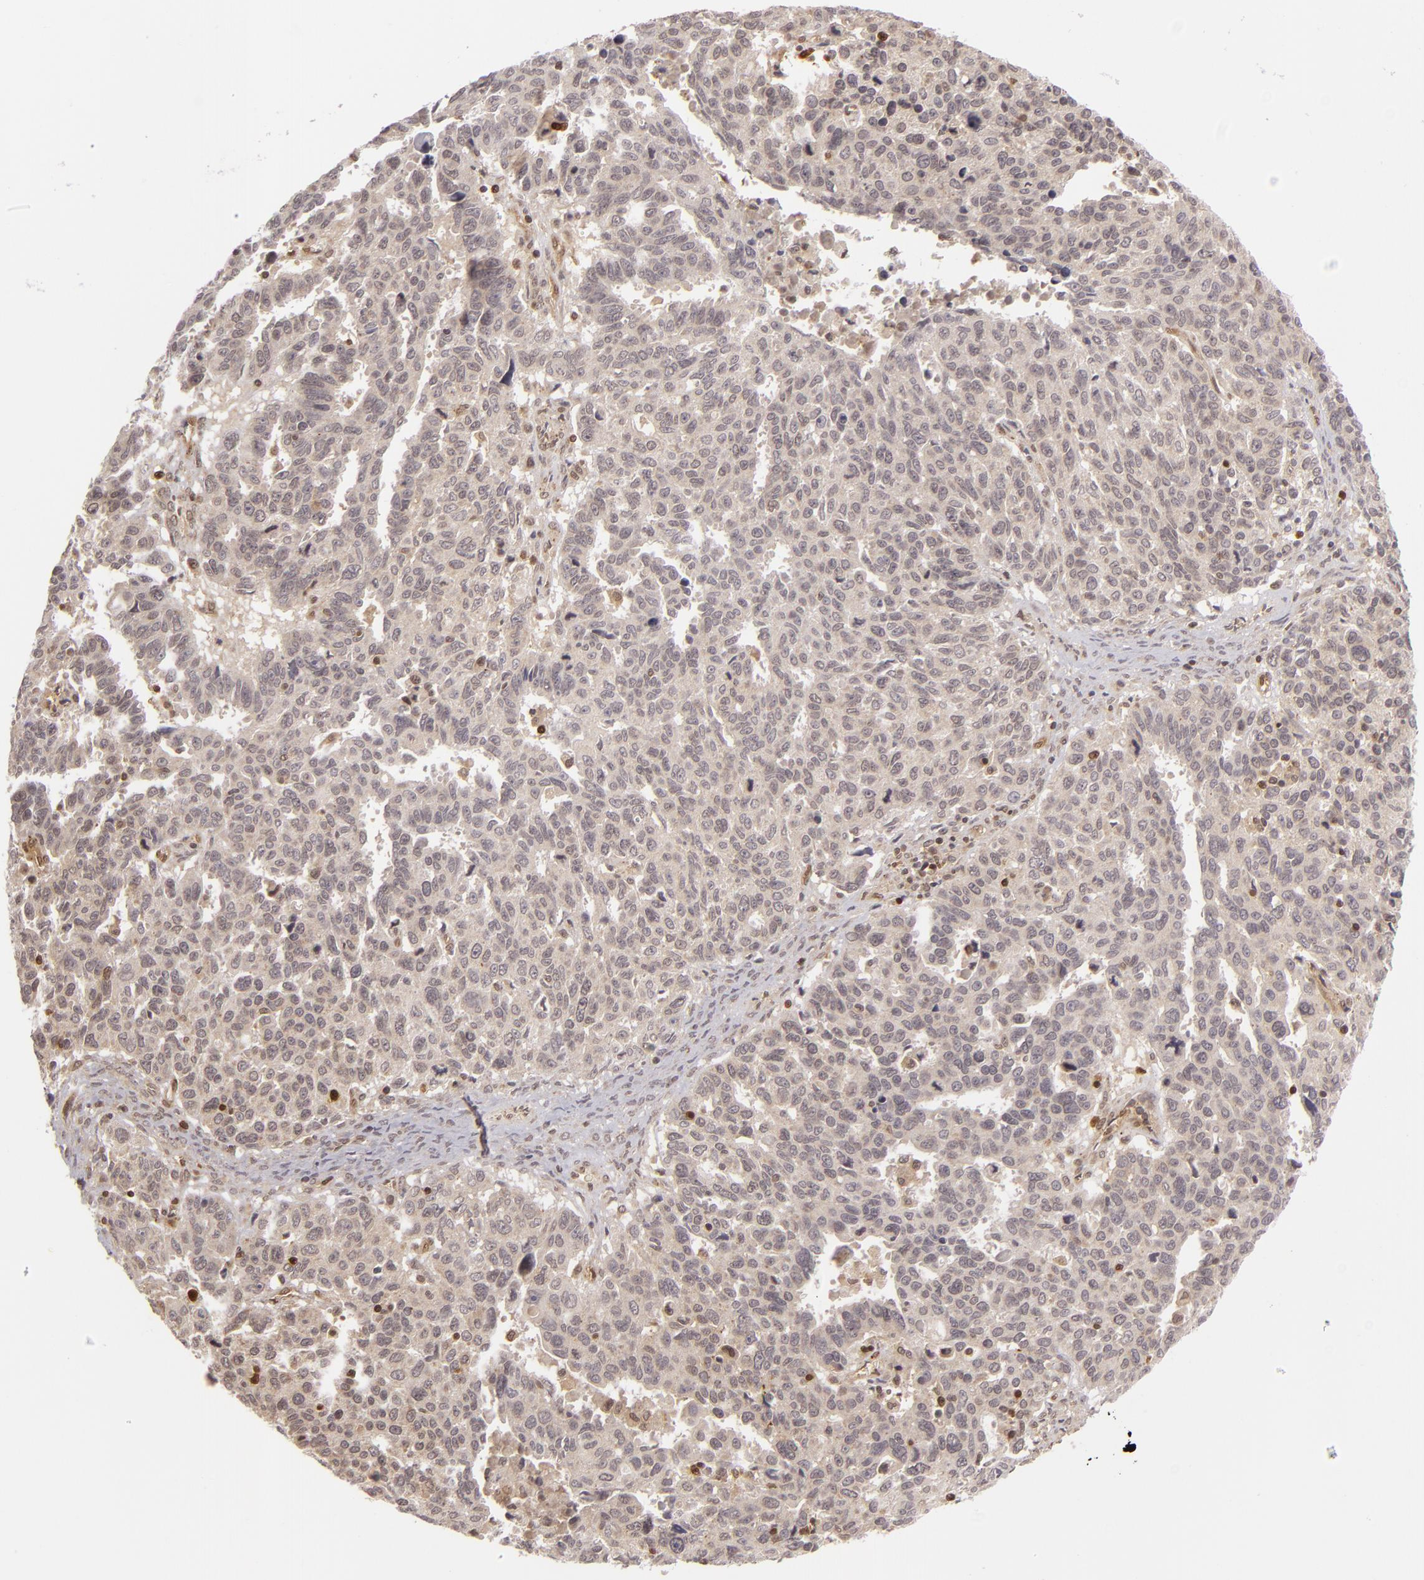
{"staining": {"intensity": "weak", "quantity": ">75%", "location": "cytoplasmic/membranous"}, "tissue": "ovarian cancer", "cell_type": "Tumor cells", "image_type": "cancer", "snomed": [{"axis": "morphology", "description": "Carcinoma, endometroid"}, {"axis": "morphology", "description": "Cystadenocarcinoma, serous, NOS"}, {"axis": "topography", "description": "Ovary"}], "caption": "Human ovarian cancer stained with a brown dye exhibits weak cytoplasmic/membranous positive staining in about >75% of tumor cells.", "gene": "ZBTB33", "patient": {"sex": "female", "age": 45}}